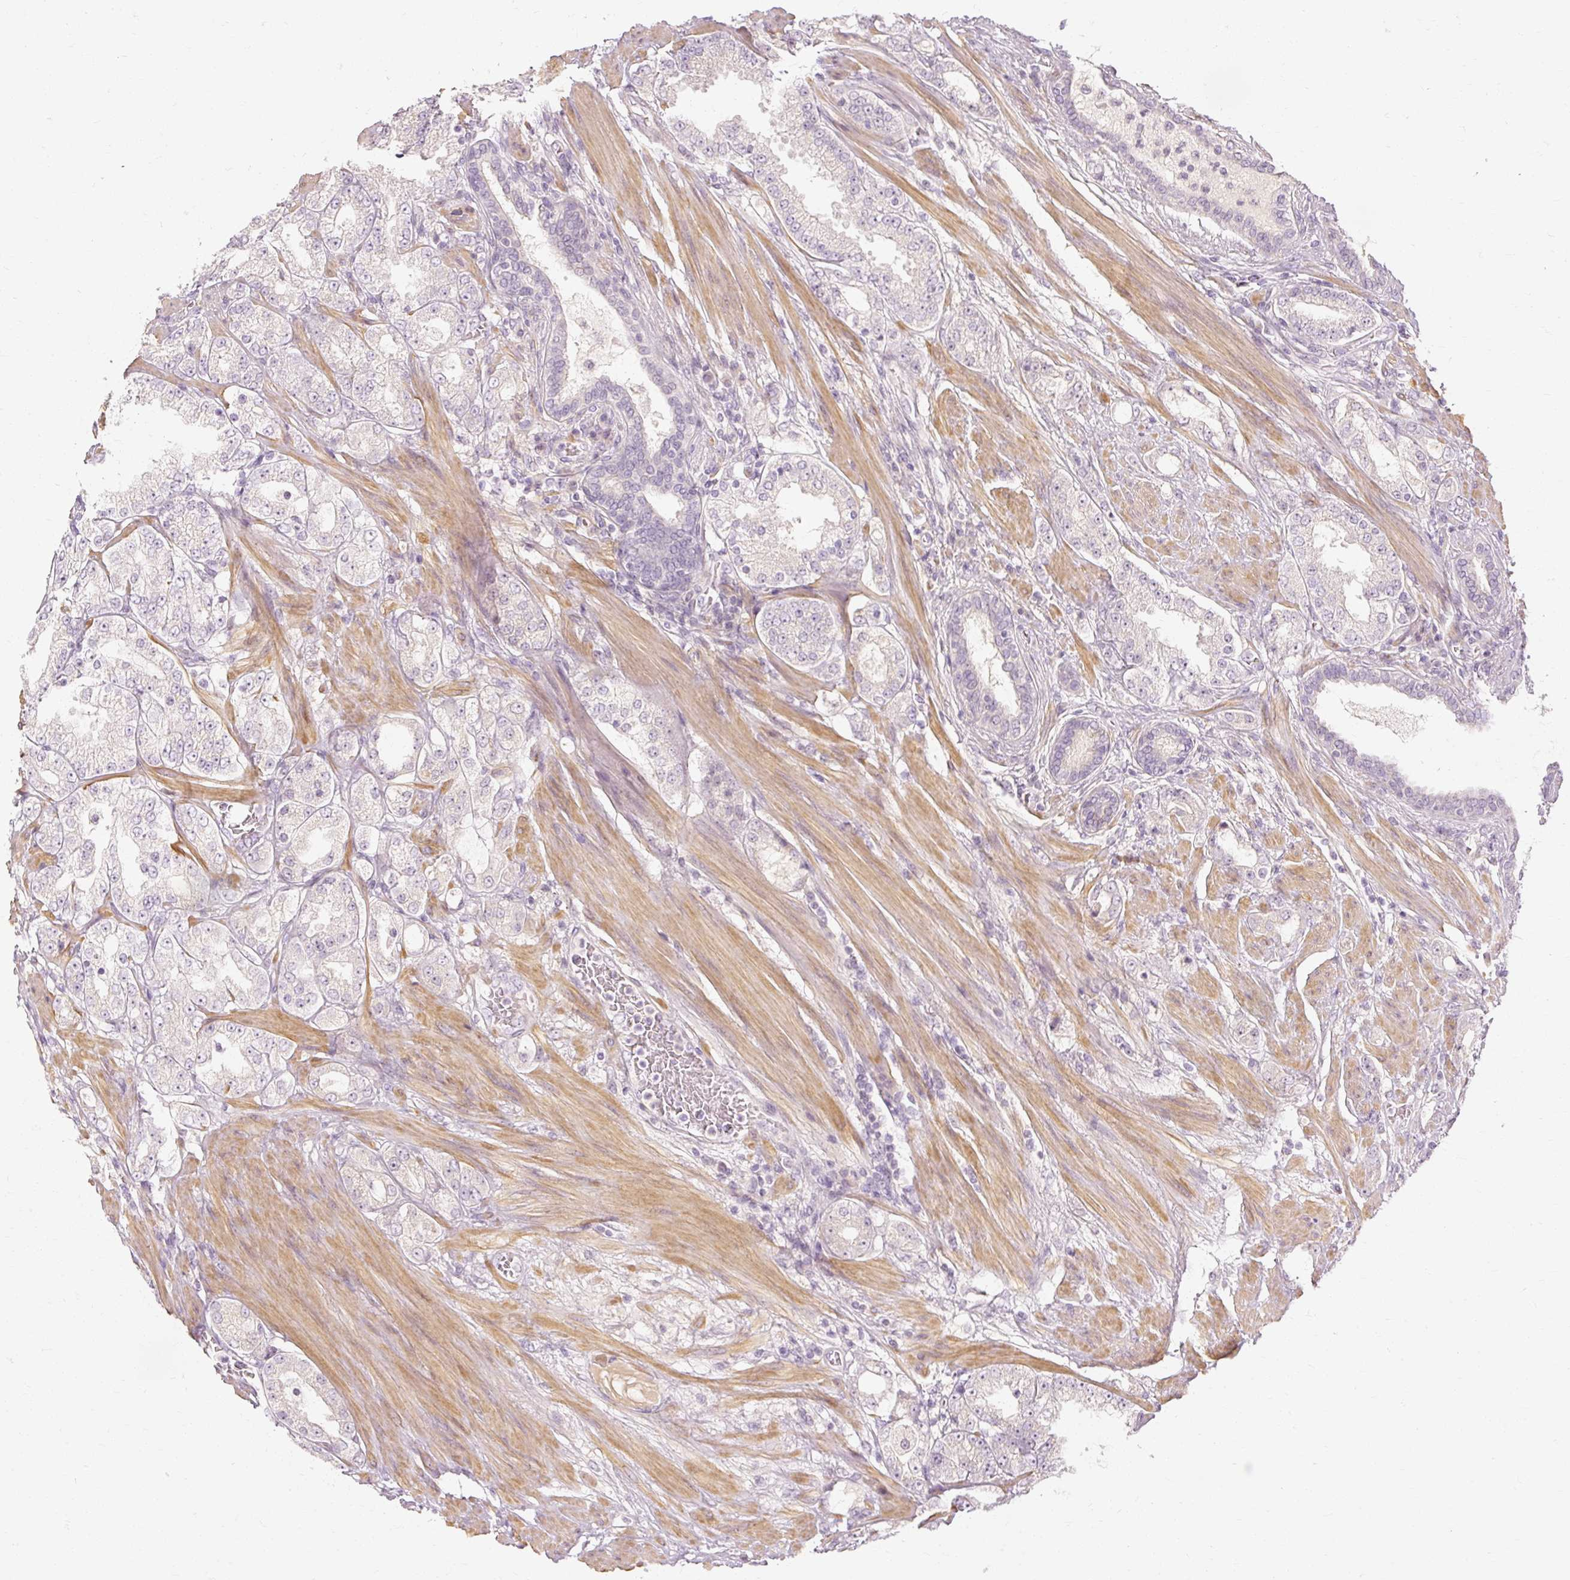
{"staining": {"intensity": "negative", "quantity": "none", "location": "none"}, "tissue": "prostate cancer", "cell_type": "Tumor cells", "image_type": "cancer", "snomed": [{"axis": "morphology", "description": "Adenocarcinoma, High grade"}, {"axis": "topography", "description": "Prostate"}], "caption": "Immunohistochemistry (IHC) image of neoplastic tissue: human prostate cancer stained with DAB (3,3'-diaminobenzidine) displays no significant protein positivity in tumor cells.", "gene": "CAPN3", "patient": {"sex": "male", "age": 68}}